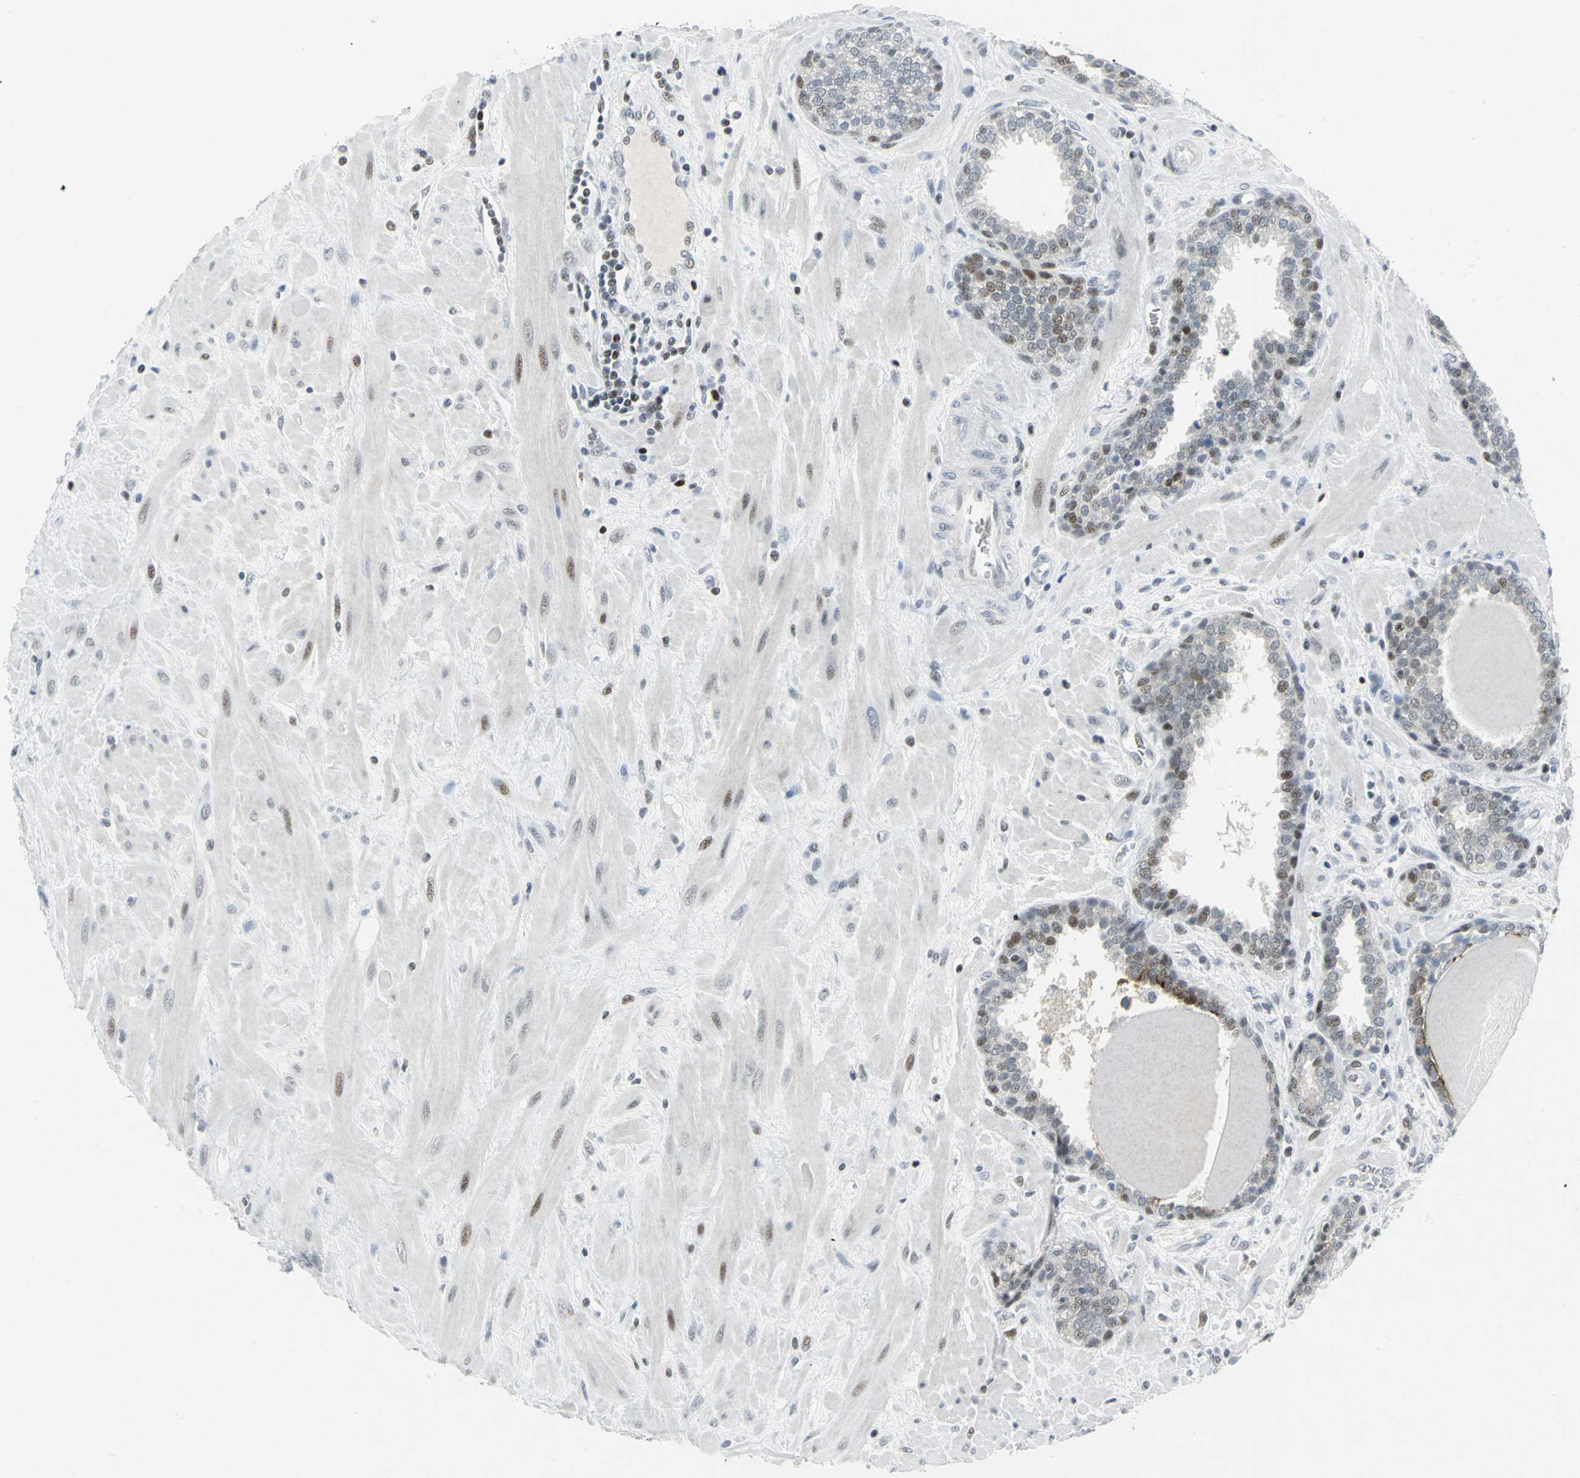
{"staining": {"intensity": "moderate", "quantity": "<25%", "location": "nuclear"}, "tissue": "prostate", "cell_type": "Glandular cells", "image_type": "normal", "snomed": [{"axis": "morphology", "description": "Normal tissue, NOS"}, {"axis": "topography", "description": "Prostate"}], "caption": "A low amount of moderate nuclear expression is identified in about <25% of glandular cells in normal prostate. (Brightfield microscopy of DAB IHC at high magnification).", "gene": "RPA1", "patient": {"sex": "male", "age": 51}}